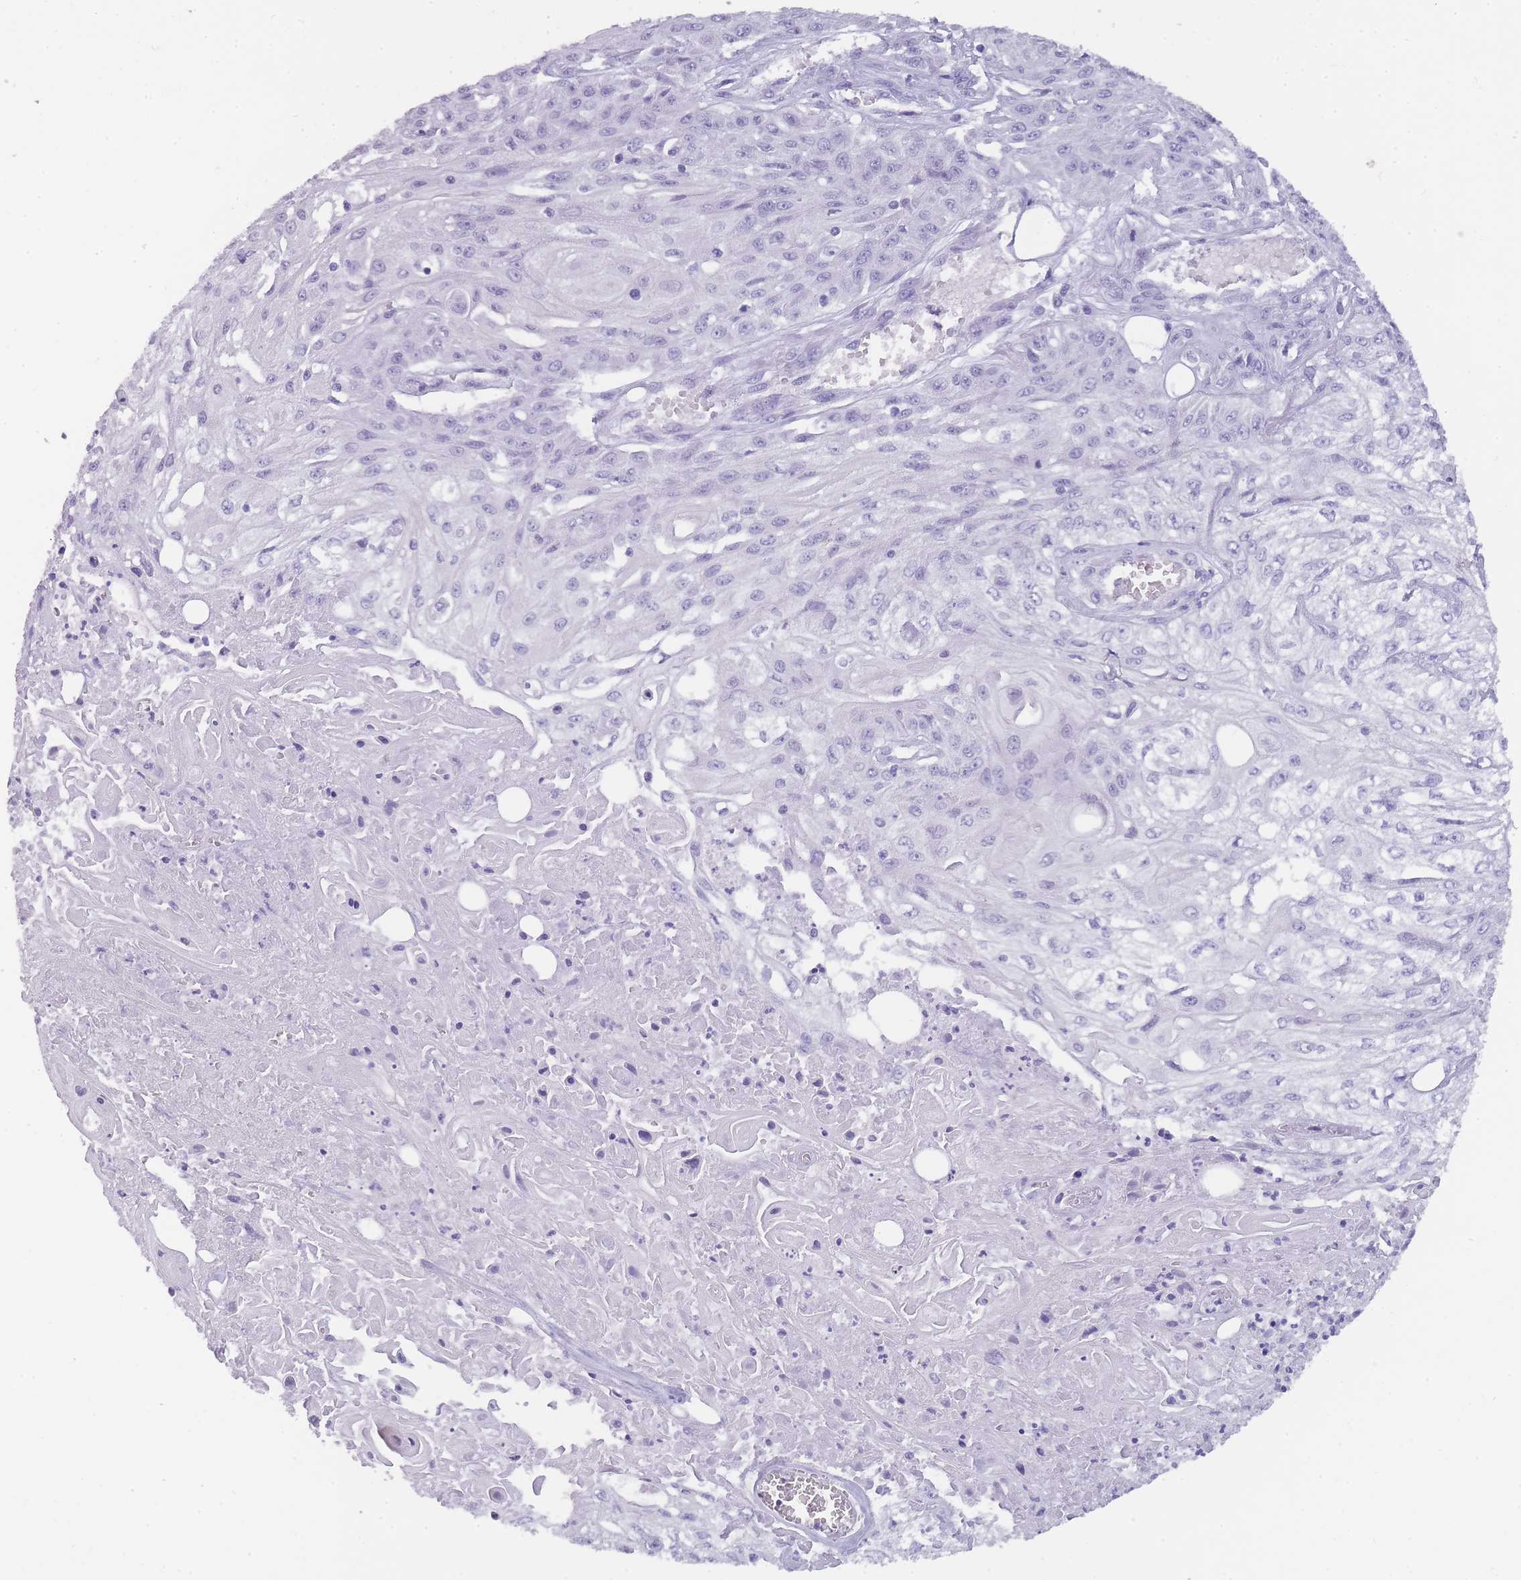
{"staining": {"intensity": "negative", "quantity": "none", "location": "none"}, "tissue": "skin cancer", "cell_type": "Tumor cells", "image_type": "cancer", "snomed": [{"axis": "morphology", "description": "Squamous cell carcinoma, NOS"}, {"axis": "morphology", "description": "Squamous cell carcinoma, metastatic, NOS"}, {"axis": "topography", "description": "Skin"}, {"axis": "topography", "description": "Lymph node"}], "caption": "A micrograph of skin cancer stained for a protein exhibits no brown staining in tumor cells.", "gene": "TCP11", "patient": {"sex": "male", "age": 75}}